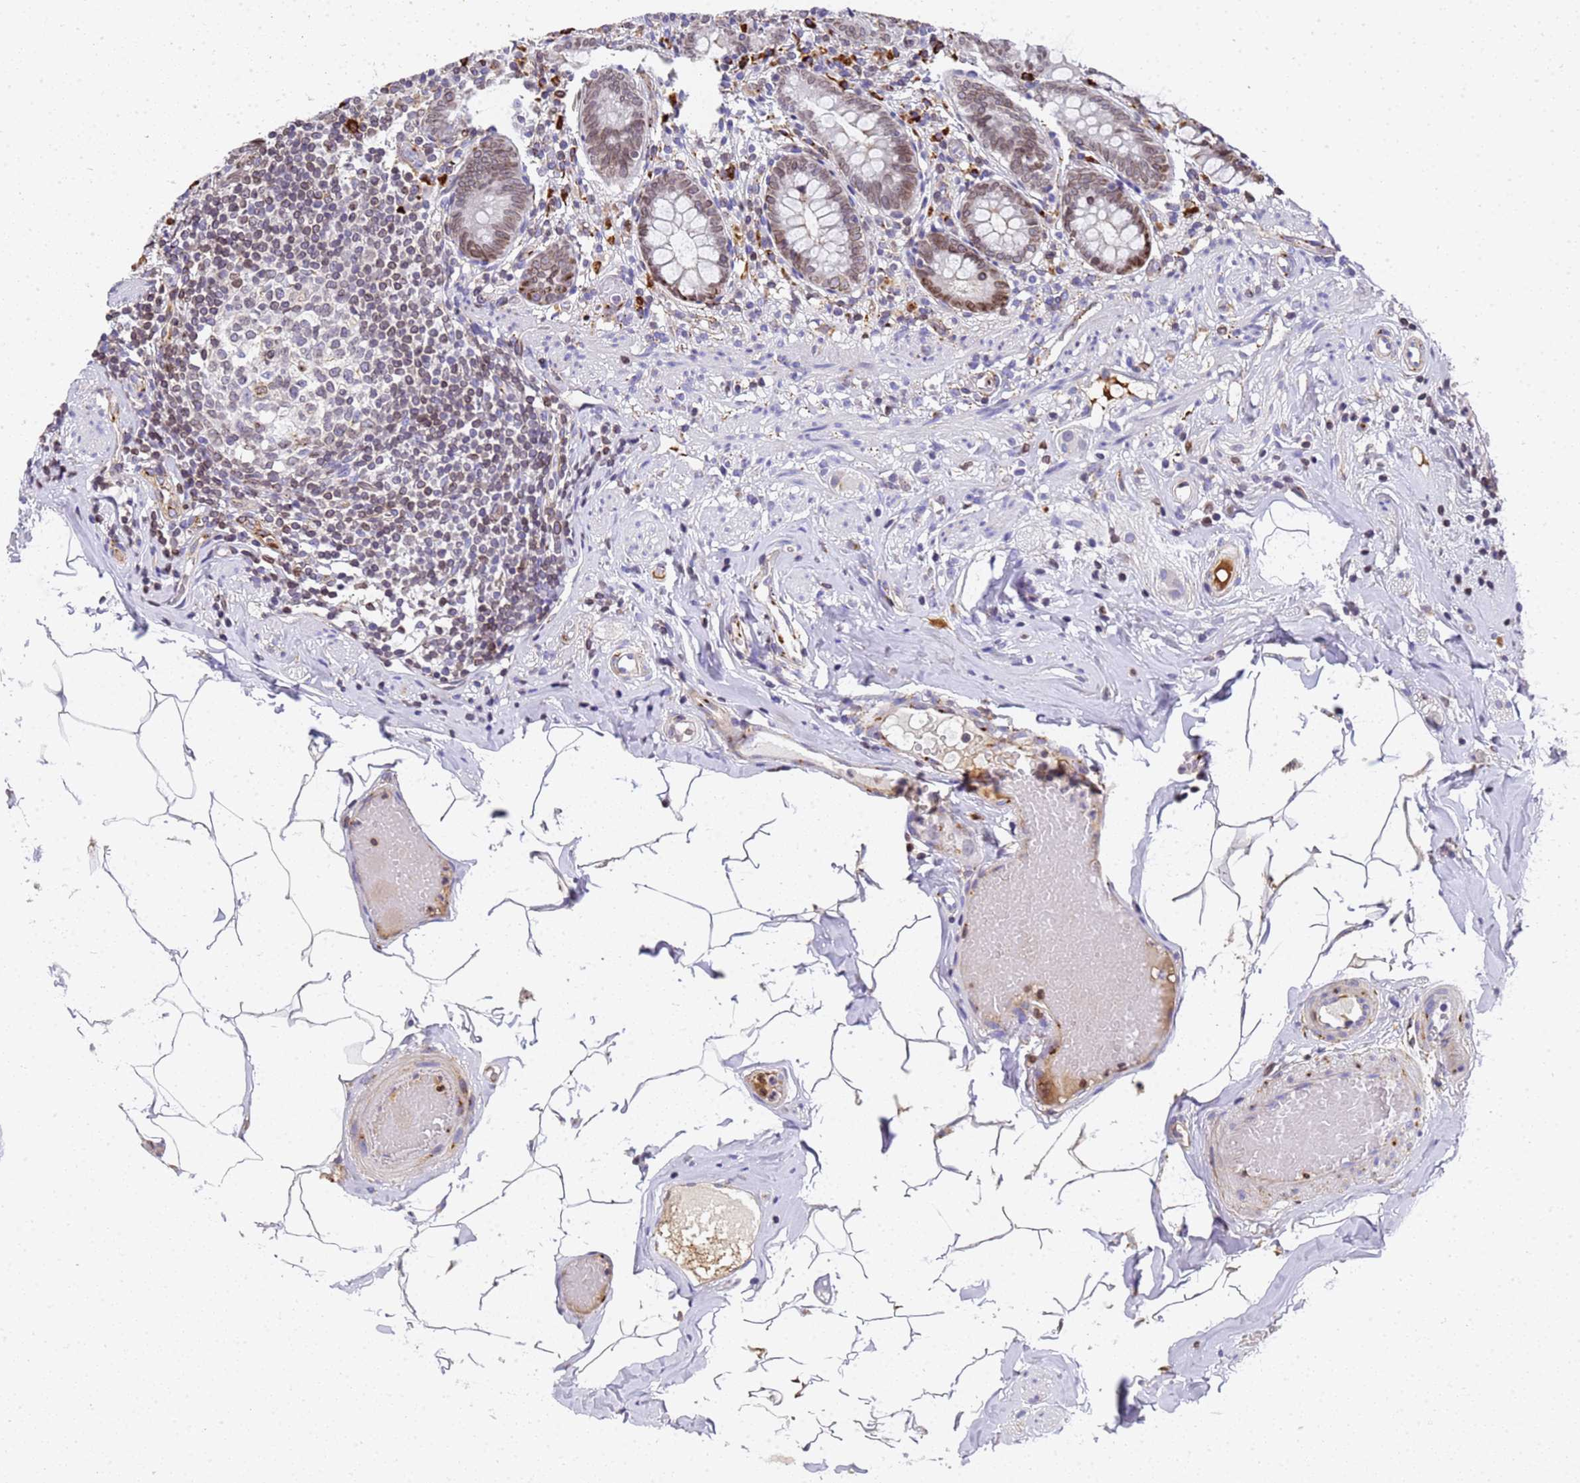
{"staining": {"intensity": "moderate", "quantity": "<25%", "location": "cytoplasmic/membranous,nuclear"}, "tissue": "appendix", "cell_type": "Glandular cells", "image_type": "normal", "snomed": [{"axis": "morphology", "description": "Normal tissue, NOS"}, {"axis": "topography", "description": "Appendix"}], "caption": "Immunohistochemical staining of benign appendix shows <25% levels of moderate cytoplasmic/membranous,nuclear protein expression in approximately <25% of glandular cells.", "gene": "IGFBP7", "patient": {"sex": "male", "age": 55}}